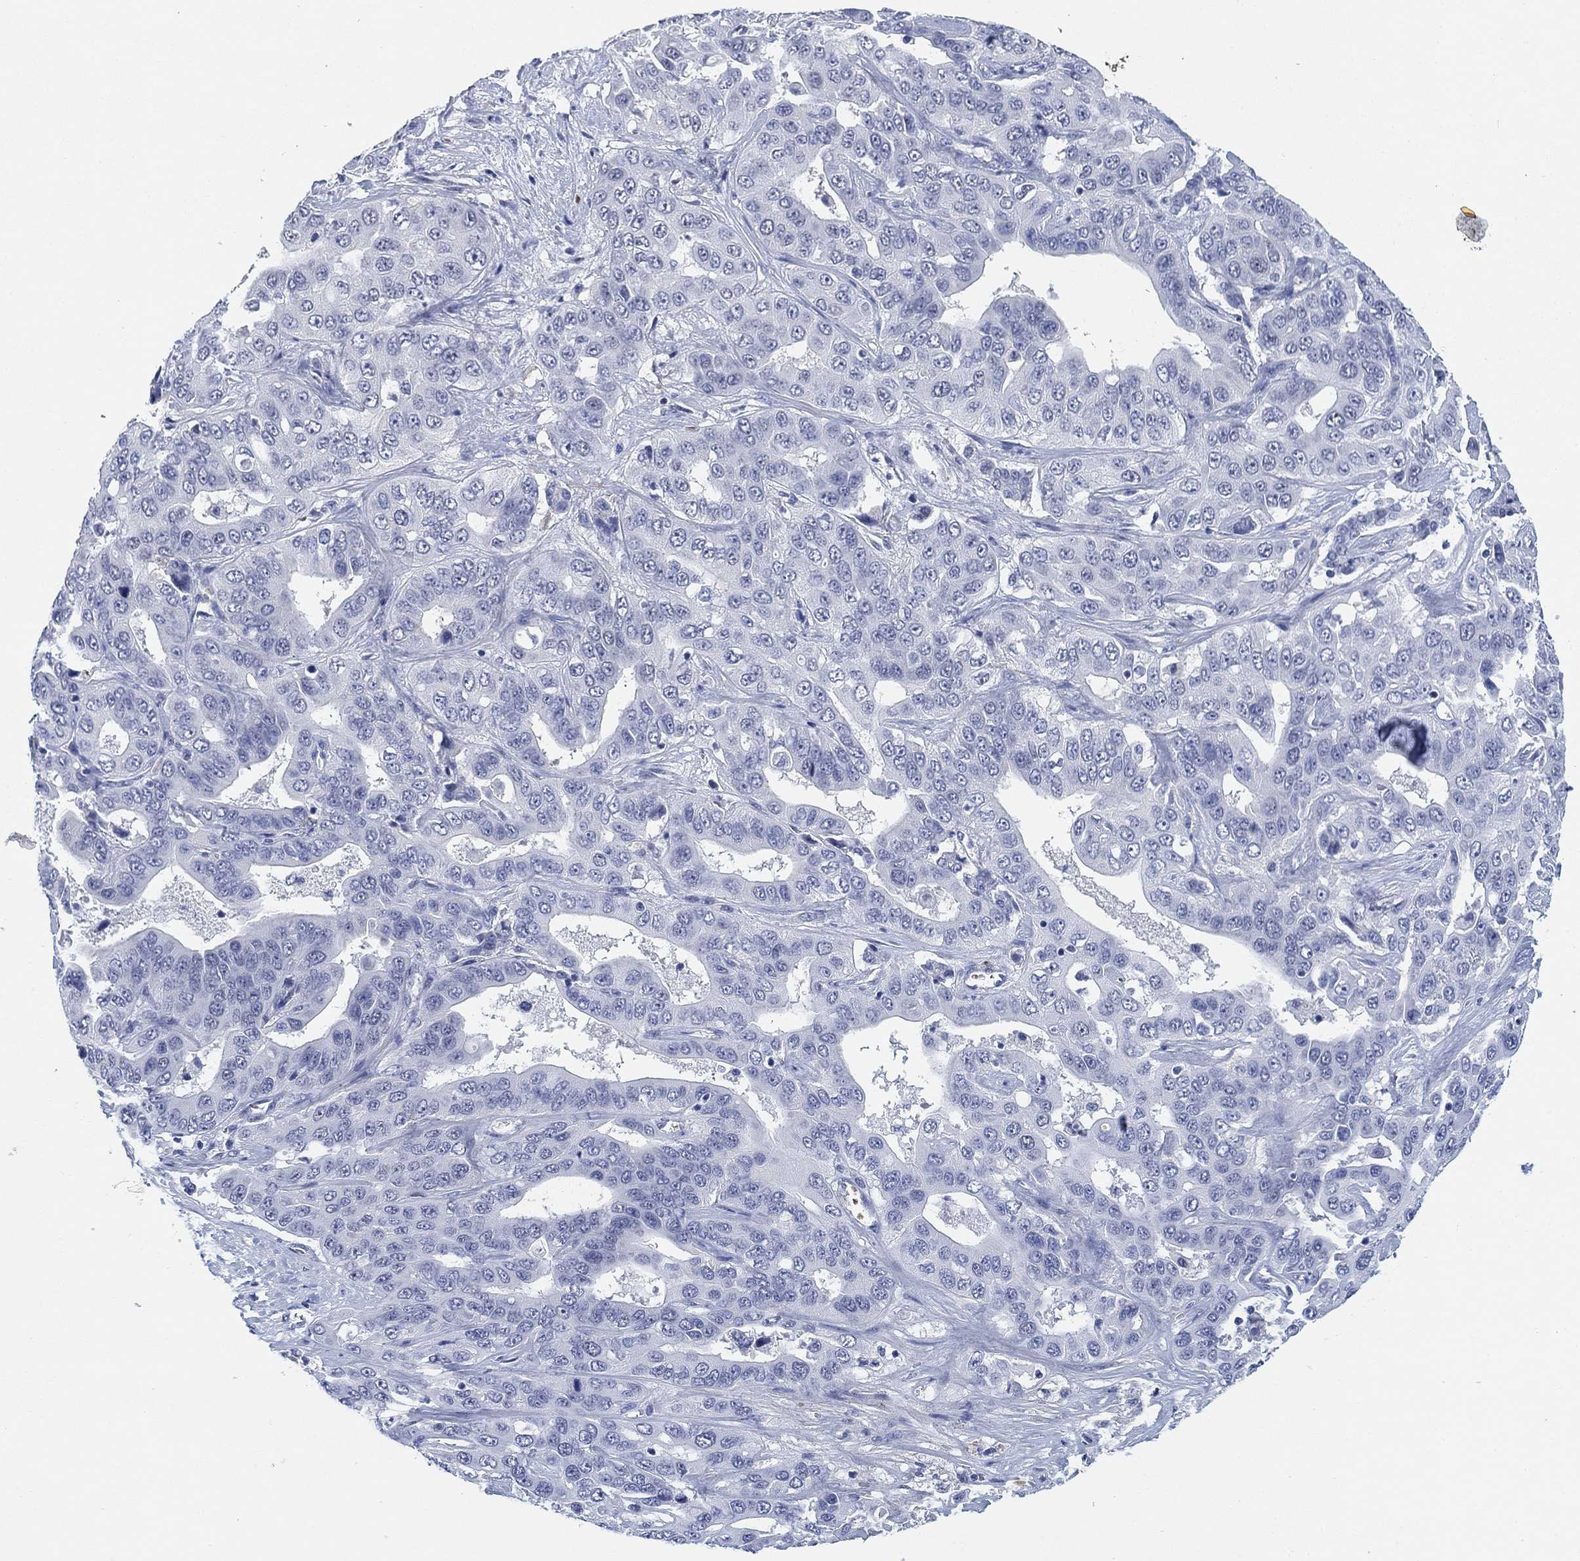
{"staining": {"intensity": "negative", "quantity": "none", "location": "none"}, "tissue": "liver cancer", "cell_type": "Tumor cells", "image_type": "cancer", "snomed": [{"axis": "morphology", "description": "Cholangiocarcinoma"}, {"axis": "topography", "description": "Liver"}], "caption": "Immunohistochemical staining of human liver cholangiocarcinoma shows no significant expression in tumor cells. Brightfield microscopy of immunohistochemistry stained with DAB (brown) and hematoxylin (blue), captured at high magnification.", "gene": "PAX6", "patient": {"sex": "female", "age": 52}}